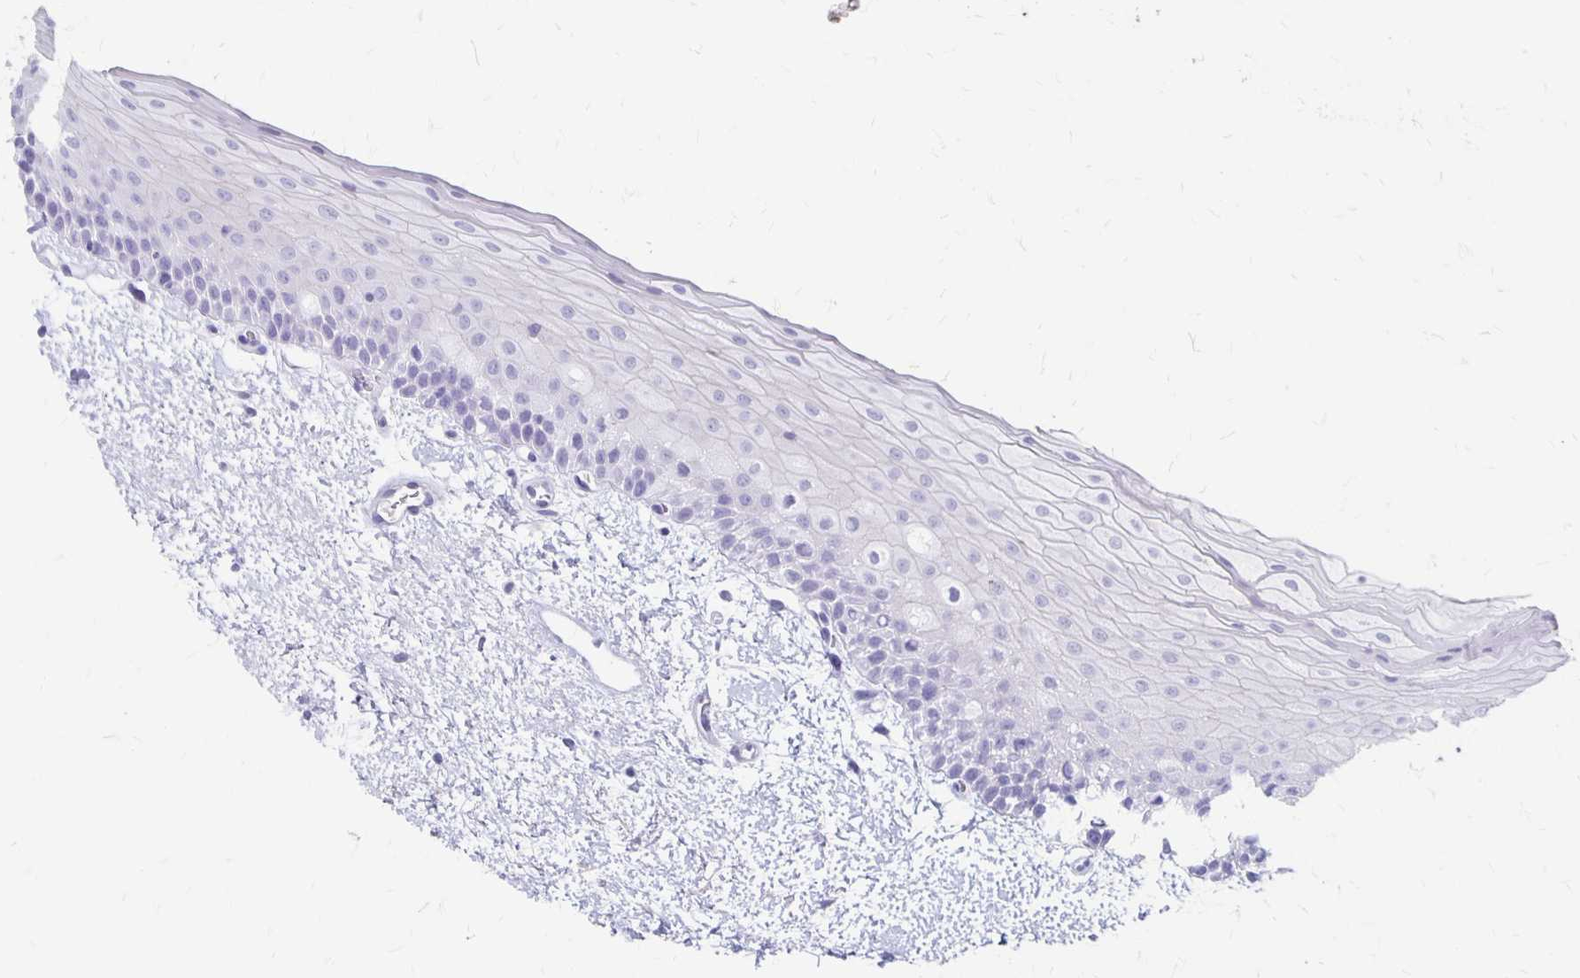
{"staining": {"intensity": "negative", "quantity": "none", "location": "none"}, "tissue": "oral mucosa", "cell_type": "Squamous epithelial cells", "image_type": "normal", "snomed": [{"axis": "morphology", "description": "Normal tissue, NOS"}, {"axis": "topography", "description": "Oral tissue"}], "caption": "Oral mucosa was stained to show a protein in brown. There is no significant expression in squamous epithelial cells.", "gene": "MAGEC2", "patient": {"sex": "female", "age": 82}}